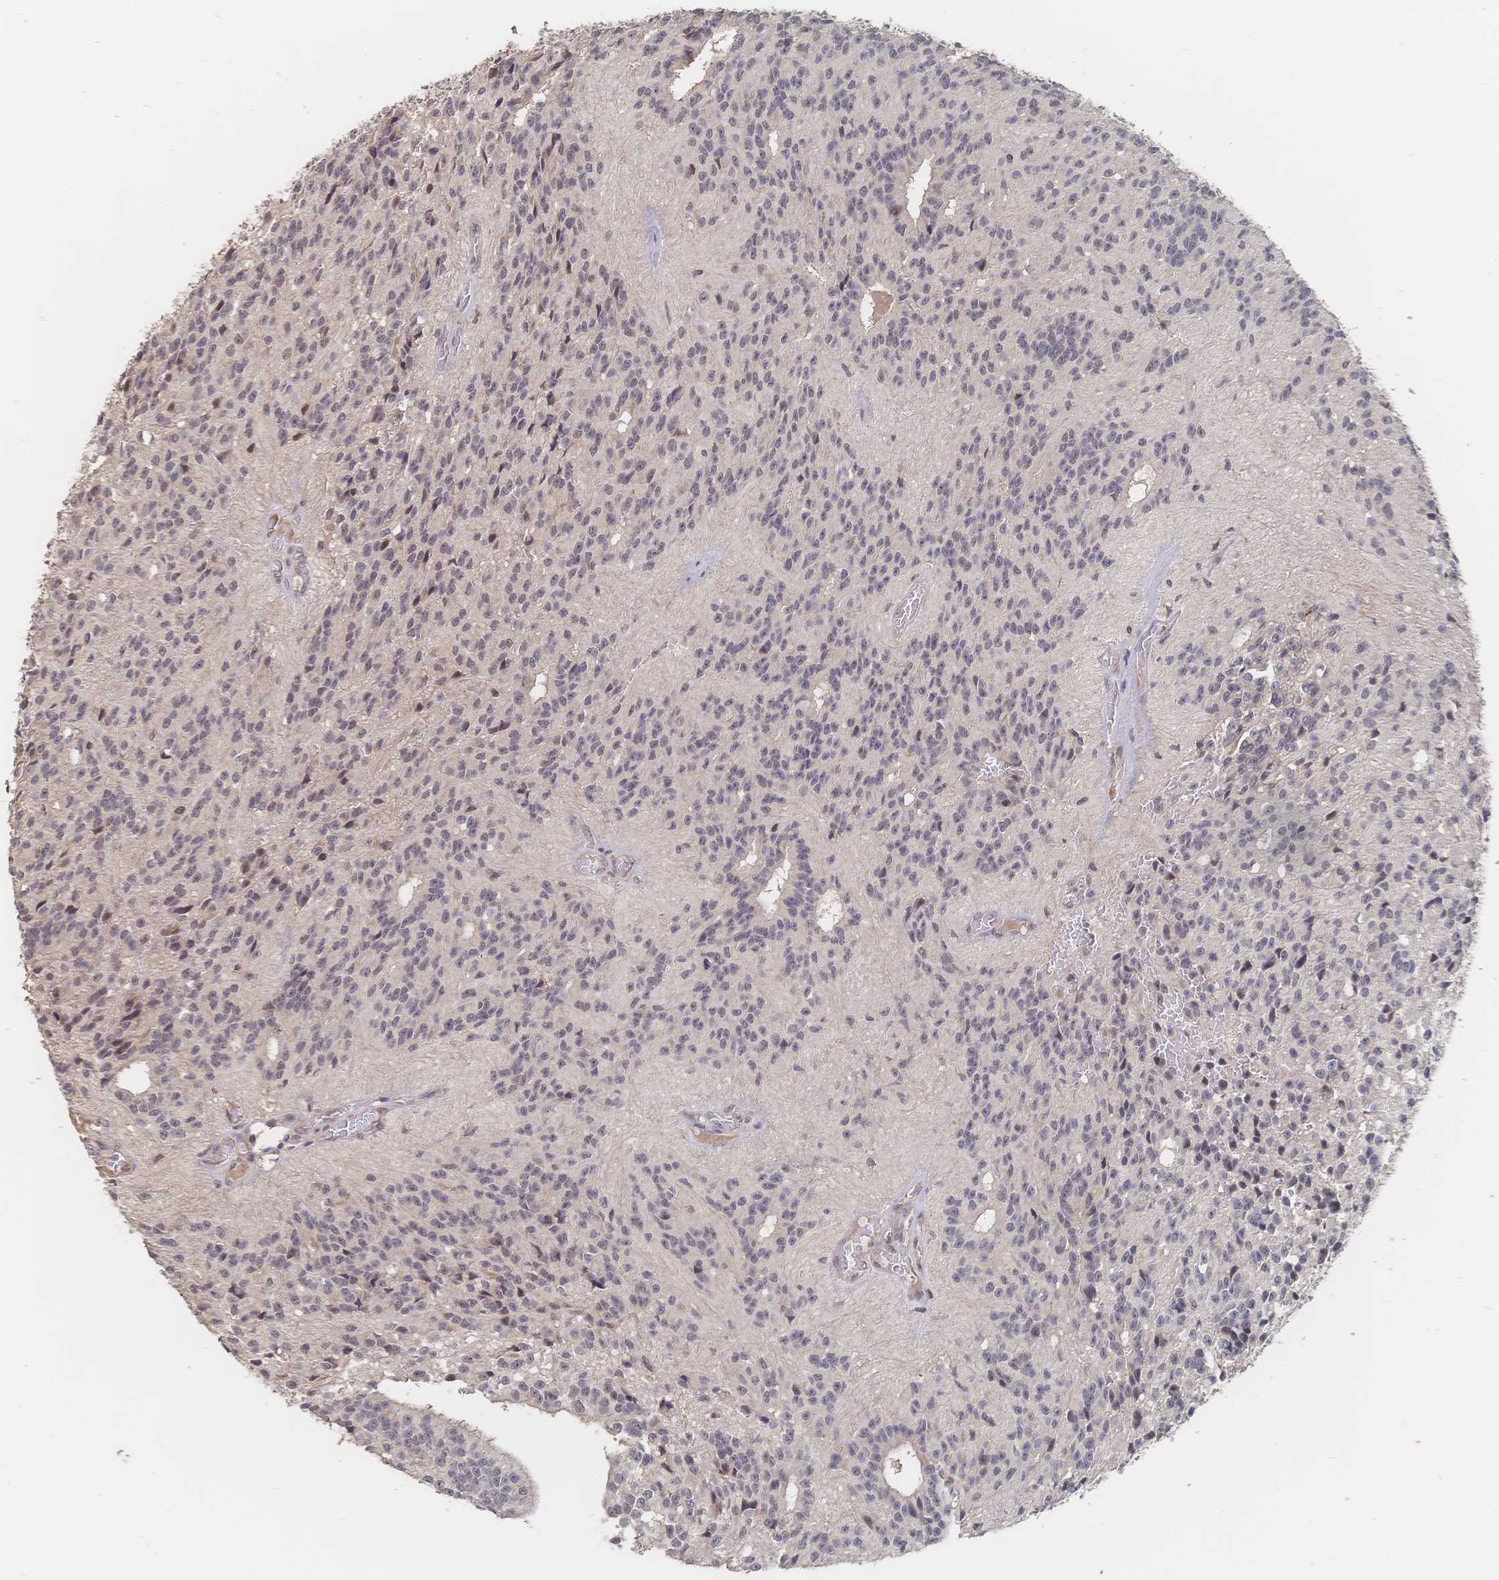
{"staining": {"intensity": "weak", "quantity": "<25%", "location": "nuclear"}, "tissue": "glioma", "cell_type": "Tumor cells", "image_type": "cancer", "snomed": [{"axis": "morphology", "description": "Glioma, malignant, Low grade"}, {"axis": "topography", "description": "Brain"}], "caption": "Immunohistochemistry image of neoplastic tissue: glioma stained with DAB (3,3'-diaminobenzidine) displays no significant protein positivity in tumor cells.", "gene": "LRP5", "patient": {"sex": "male", "age": 31}}